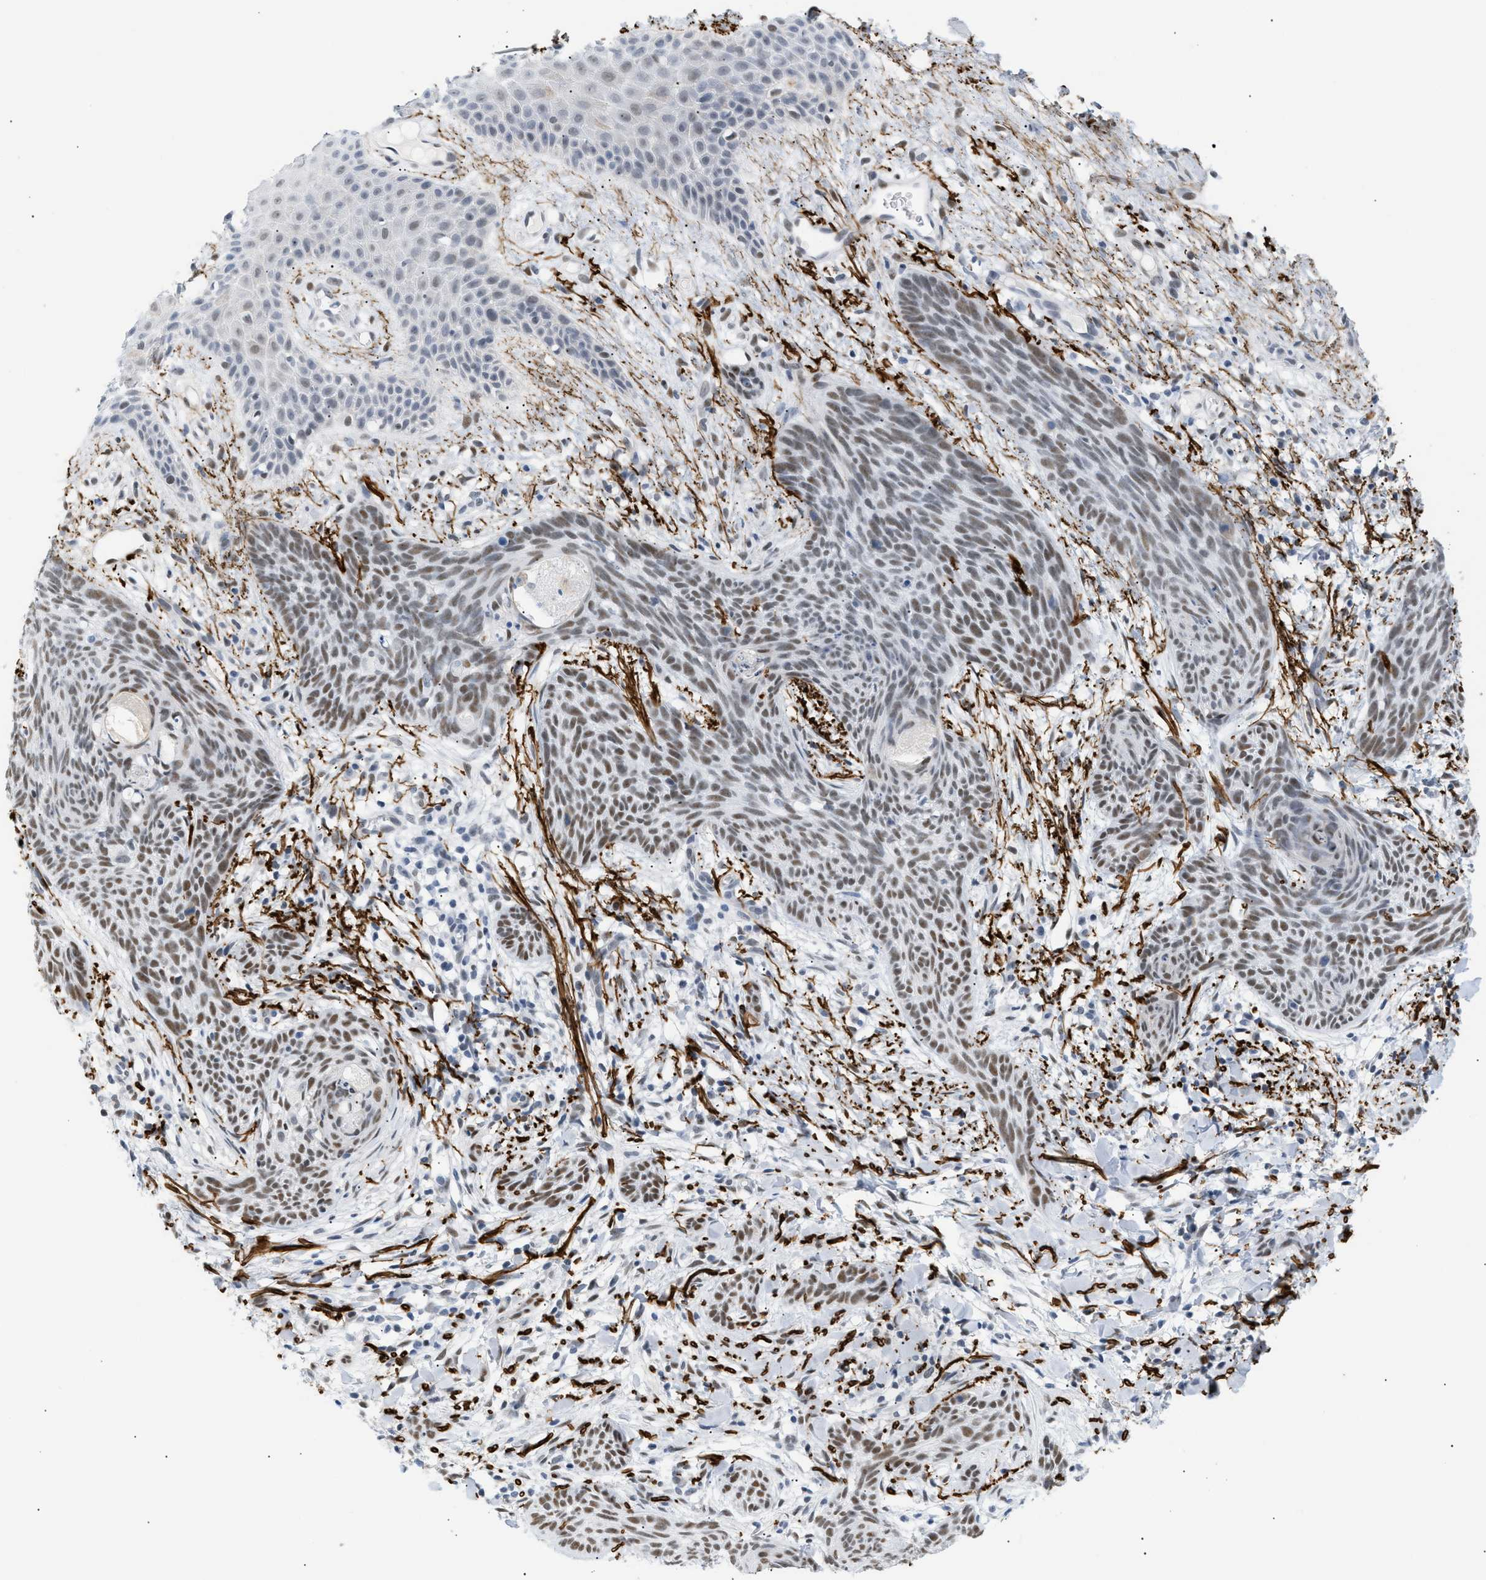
{"staining": {"intensity": "moderate", "quantity": ">75%", "location": "nuclear"}, "tissue": "skin cancer", "cell_type": "Tumor cells", "image_type": "cancer", "snomed": [{"axis": "morphology", "description": "Basal cell carcinoma"}, {"axis": "topography", "description": "Skin"}], "caption": "A medium amount of moderate nuclear staining is seen in about >75% of tumor cells in skin basal cell carcinoma tissue. (Brightfield microscopy of DAB IHC at high magnification).", "gene": "ELN", "patient": {"sex": "female", "age": 59}}